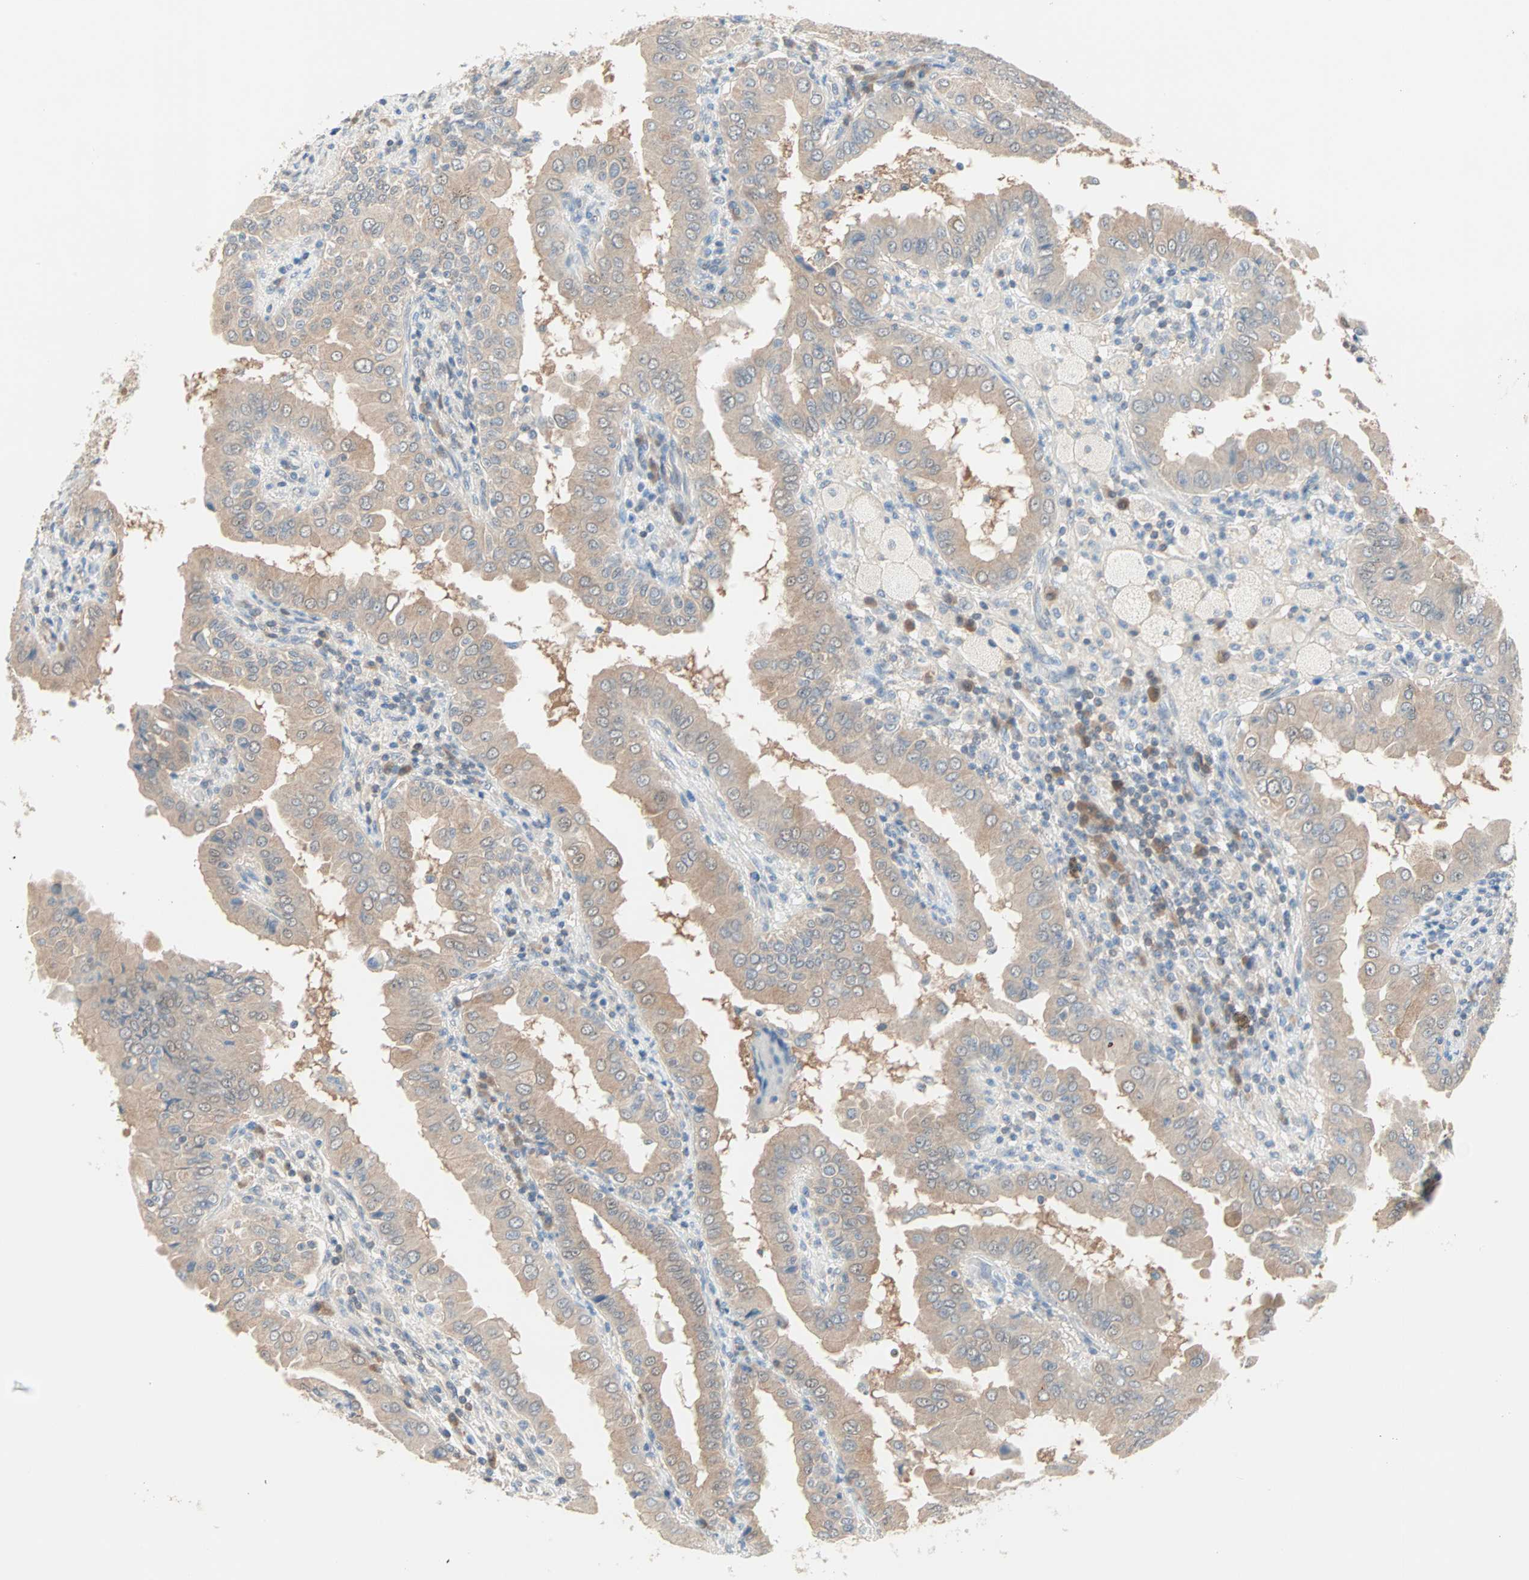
{"staining": {"intensity": "moderate", "quantity": ">75%", "location": "cytoplasmic/membranous"}, "tissue": "thyroid cancer", "cell_type": "Tumor cells", "image_type": "cancer", "snomed": [{"axis": "morphology", "description": "Papillary adenocarcinoma, NOS"}, {"axis": "topography", "description": "Thyroid gland"}], "caption": "A micrograph of human thyroid papillary adenocarcinoma stained for a protein displays moderate cytoplasmic/membranous brown staining in tumor cells. Immunohistochemistry stains the protein of interest in brown and the nuclei are stained blue.", "gene": "MPI", "patient": {"sex": "male", "age": 33}}